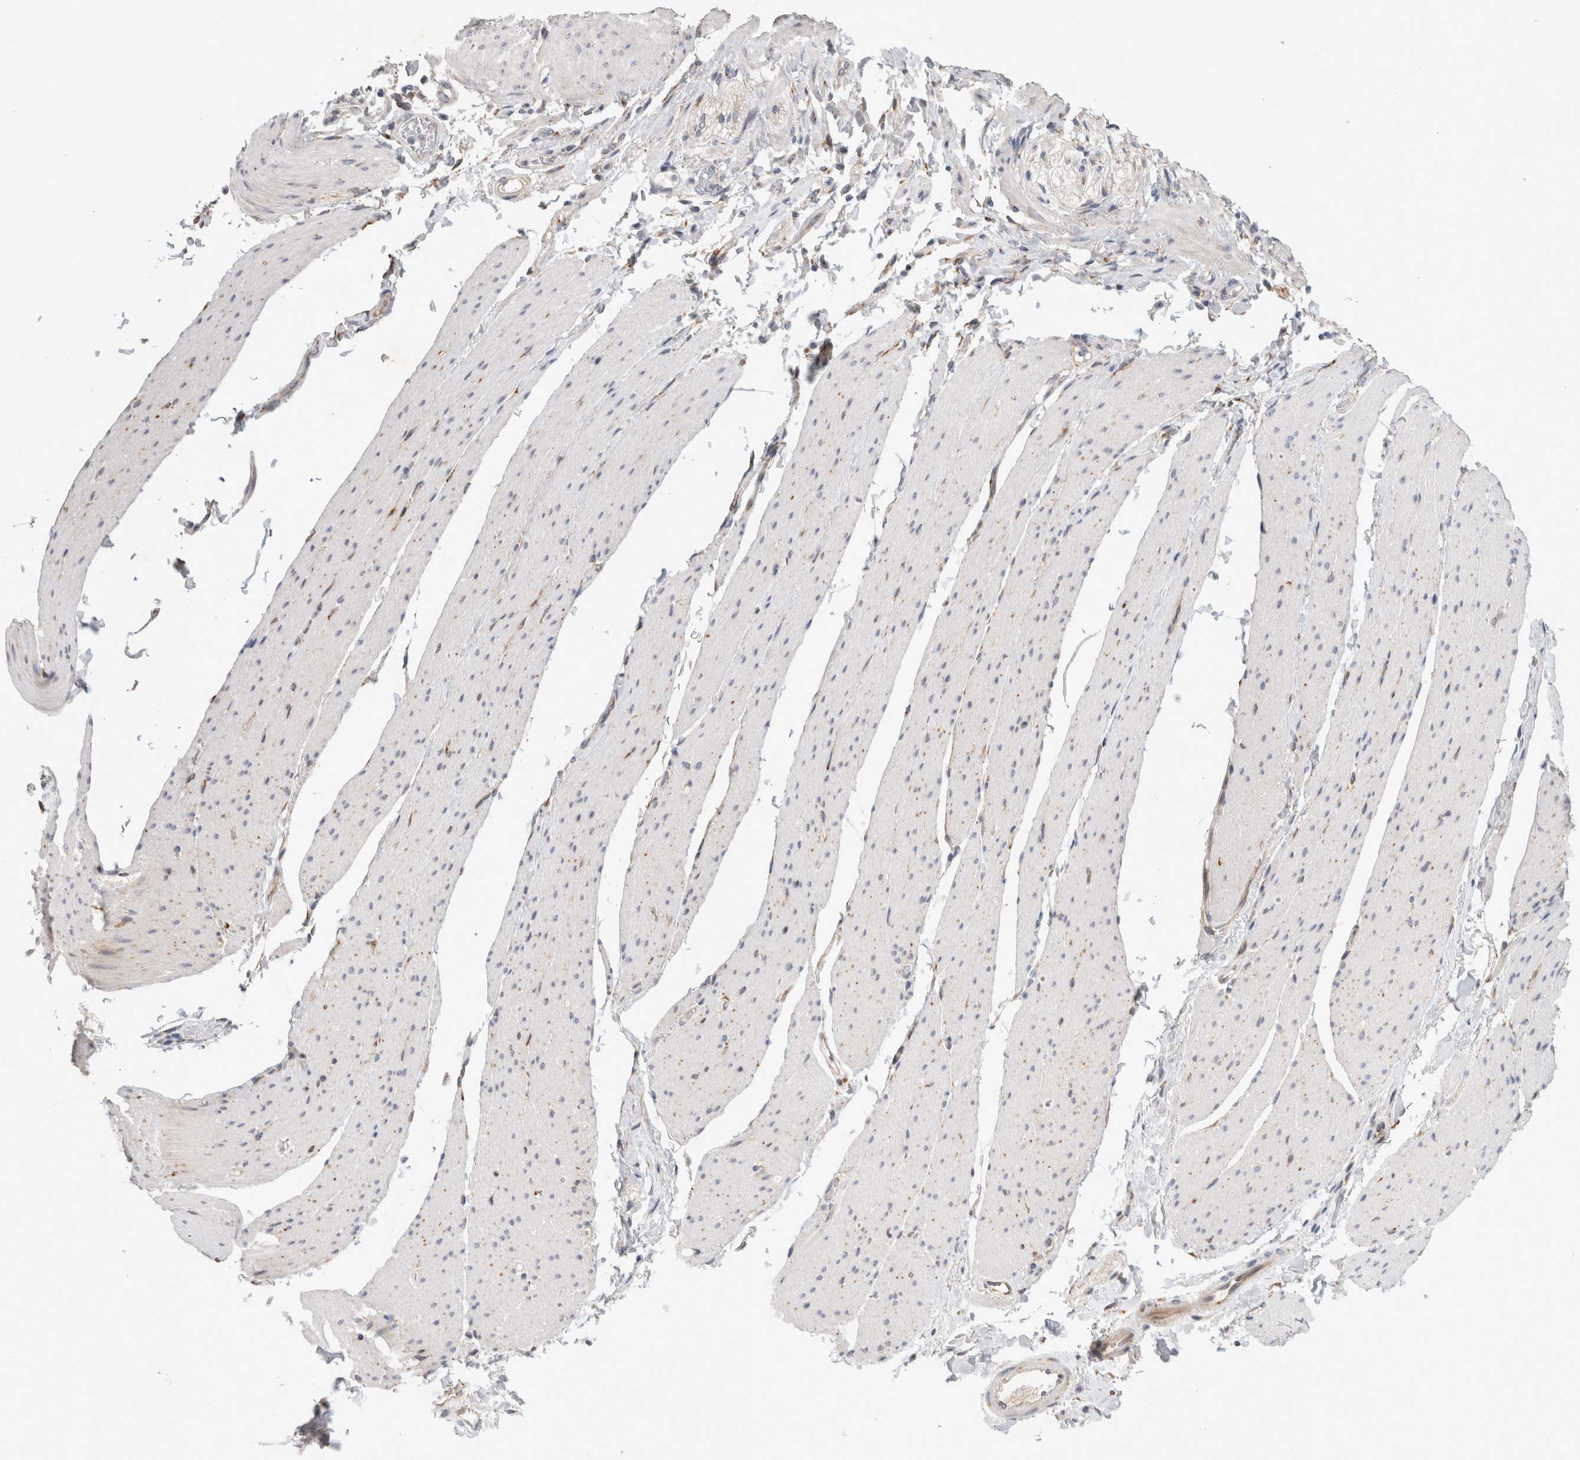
{"staining": {"intensity": "negative", "quantity": "none", "location": "none"}, "tissue": "smooth muscle", "cell_type": "Smooth muscle cells", "image_type": "normal", "snomed": [{"axis": "morphology", "description": "Normal tissue, NOS"}, {"axis": "topography", "description": "Smooth muscle"}, {"axis": "topography", "description": "Small intestine"}], "caption": "This histopathology image is of normal smooth muscle stained with IHC to label a protein in brown with the nuclei are counter-stained blue. There is no staining in smooth muscle cells.", "gene": "TRMT9B", "patient": {"sex": "female", "age": 84}}